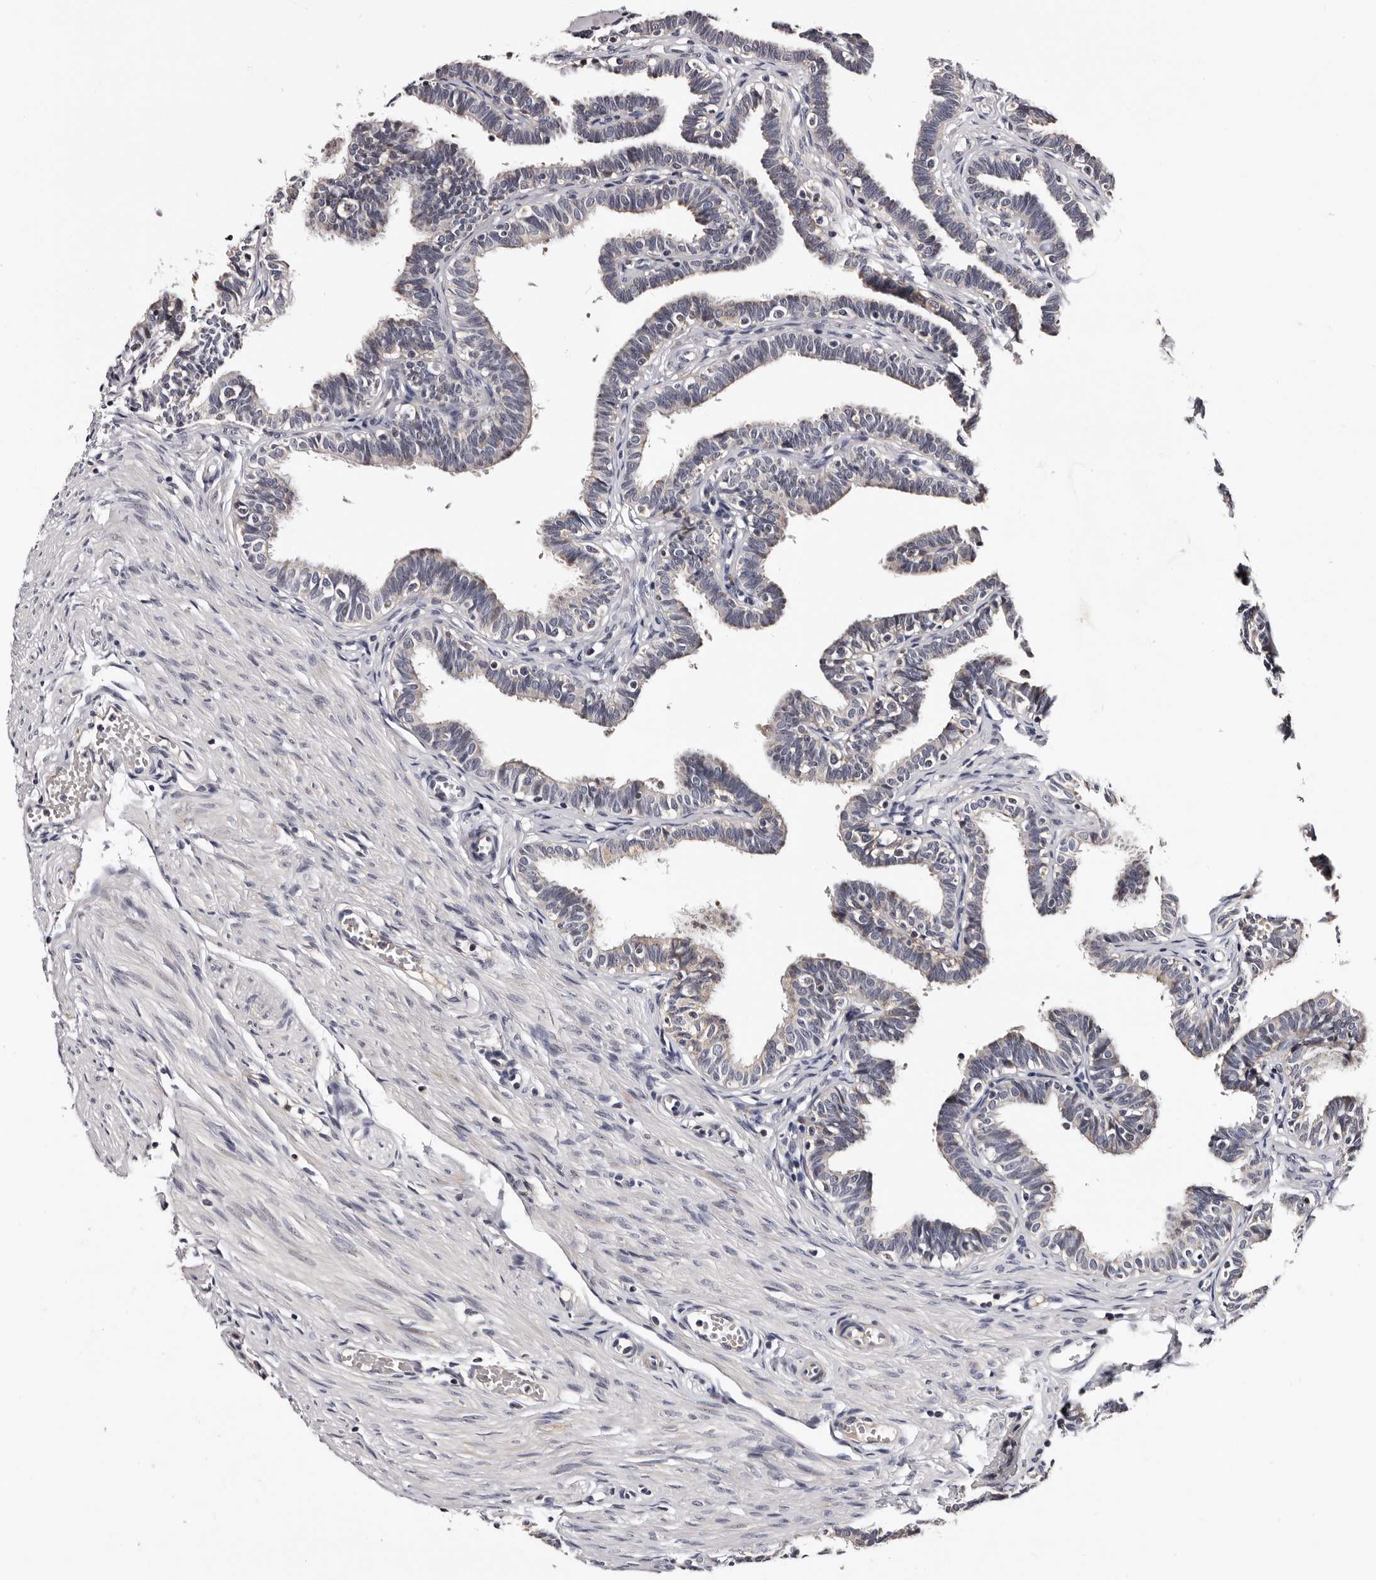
{"staining": {"intensity": "weak", "quantity": "<25%", "location": "cytoplasmic/membranous"}, "tissue": "fallopian tube", "cell_type": "Glandular cells", "image_type": "normal", "snomed": [{"axis": "morphology", "description": "Normal tissue, NOS"}, {"axis": "topography", "description": "Fallopian tube"}, {"axis": "topography", "description": "Ovary"}], "caption": "This is a histopathology image of IHC staining of benign fallopian tube, which shows no positivity in glandular cells.", "gene": "TAF4B", "patient": {"sex": "female", "age": 23}}